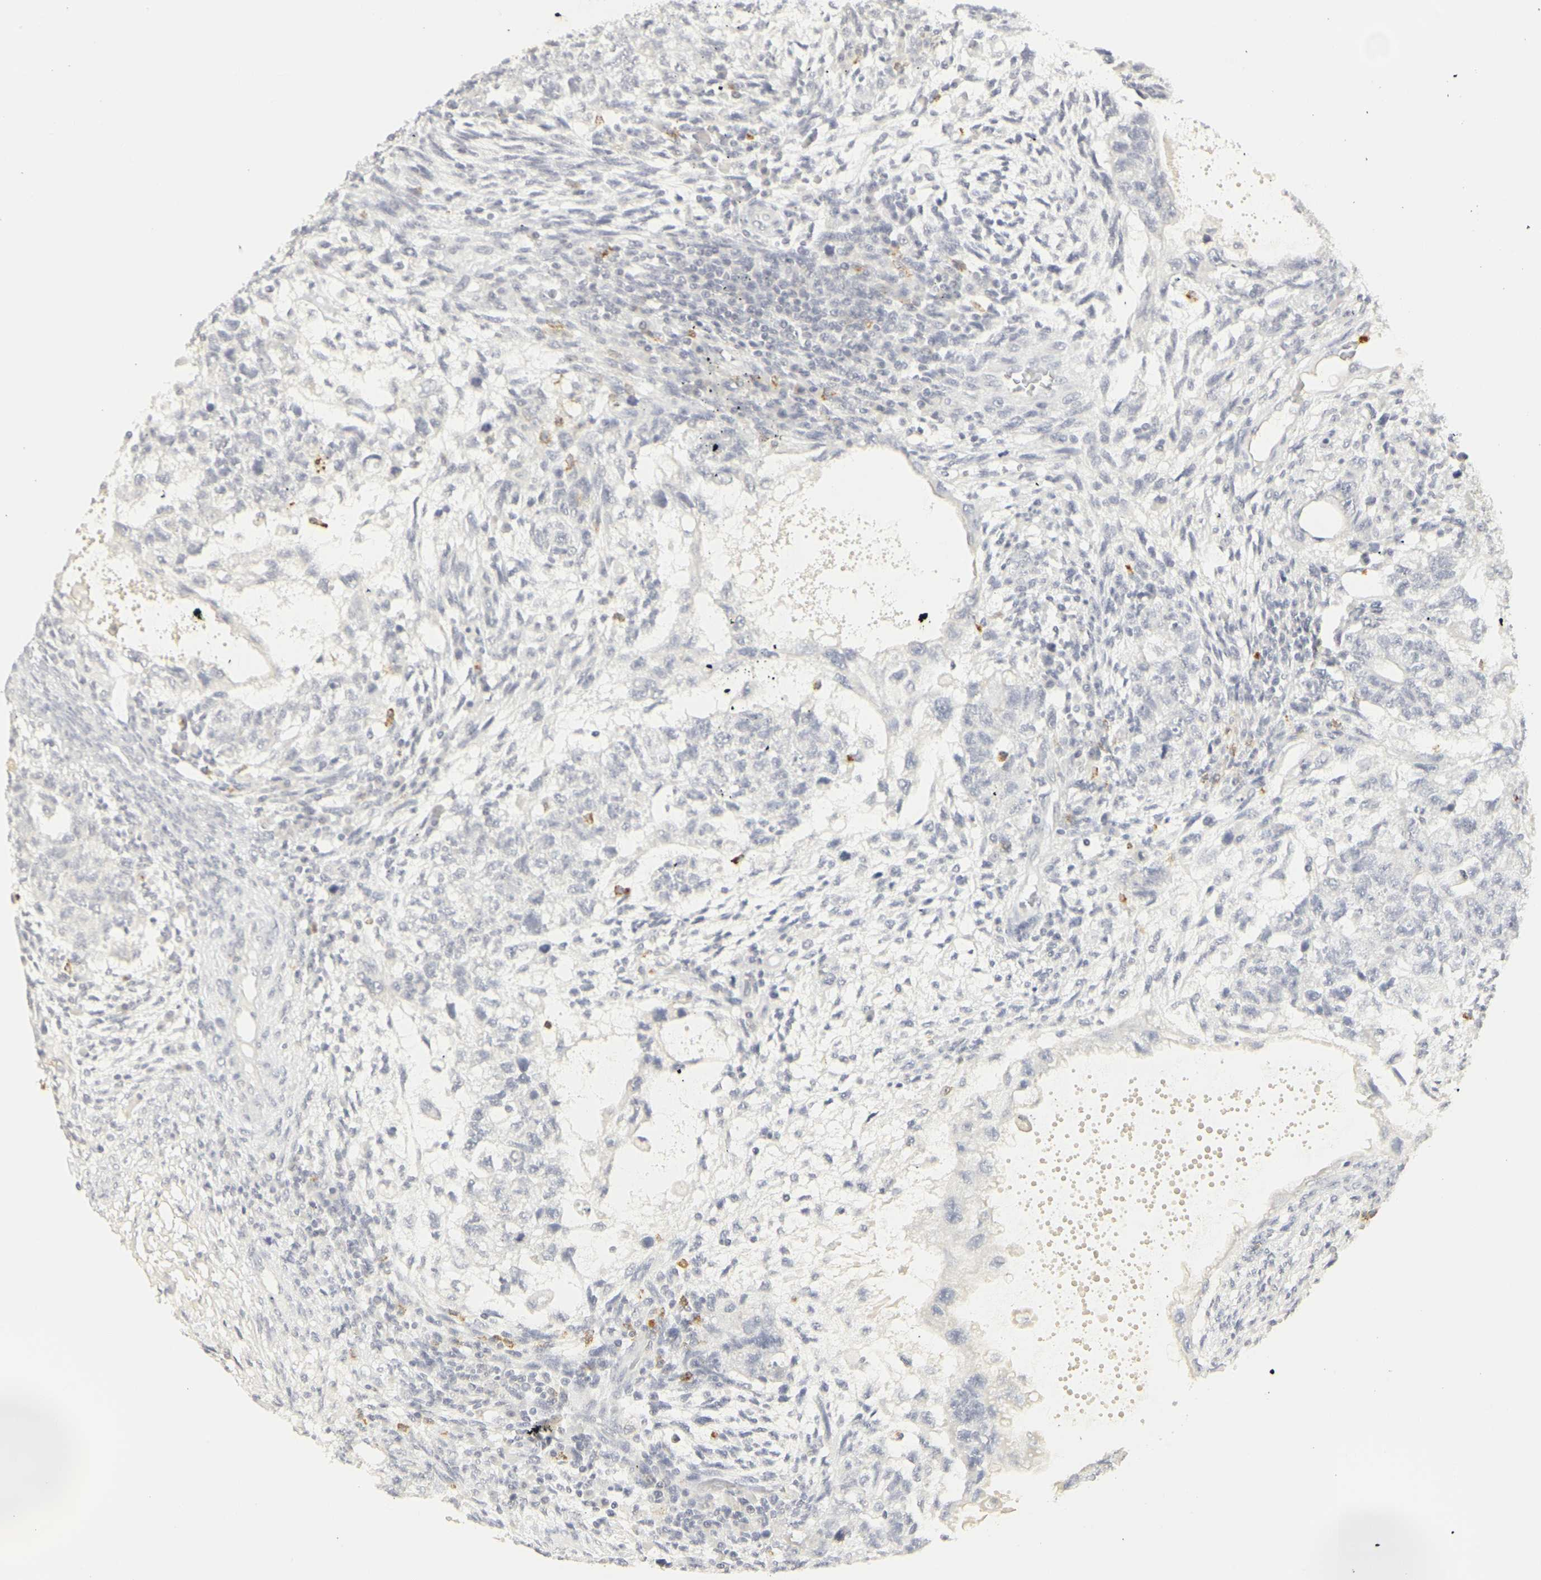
{"staining": {"intensity": "negative", "quantity": "none", "location": "none"}, "tissue": "testis cancer", "cell_type": "Tumor cells", "image_type": "cancer", "snomed": [{"axis": "morphology", "description": "Normal tissue, NOS"}, {"axis": "morphology", "description": "Carcinoma, Embryonal, NOS"}, {"axis": "topography", "description": "Testis"}], "caption": "Tumor cells are negative for protein expression in human testis embryonal carcinoma. (DAB immunohistochemistry (IHC), high magnification).", "gene": "MPO", "patient": {"sex": "male", "age": 36}}